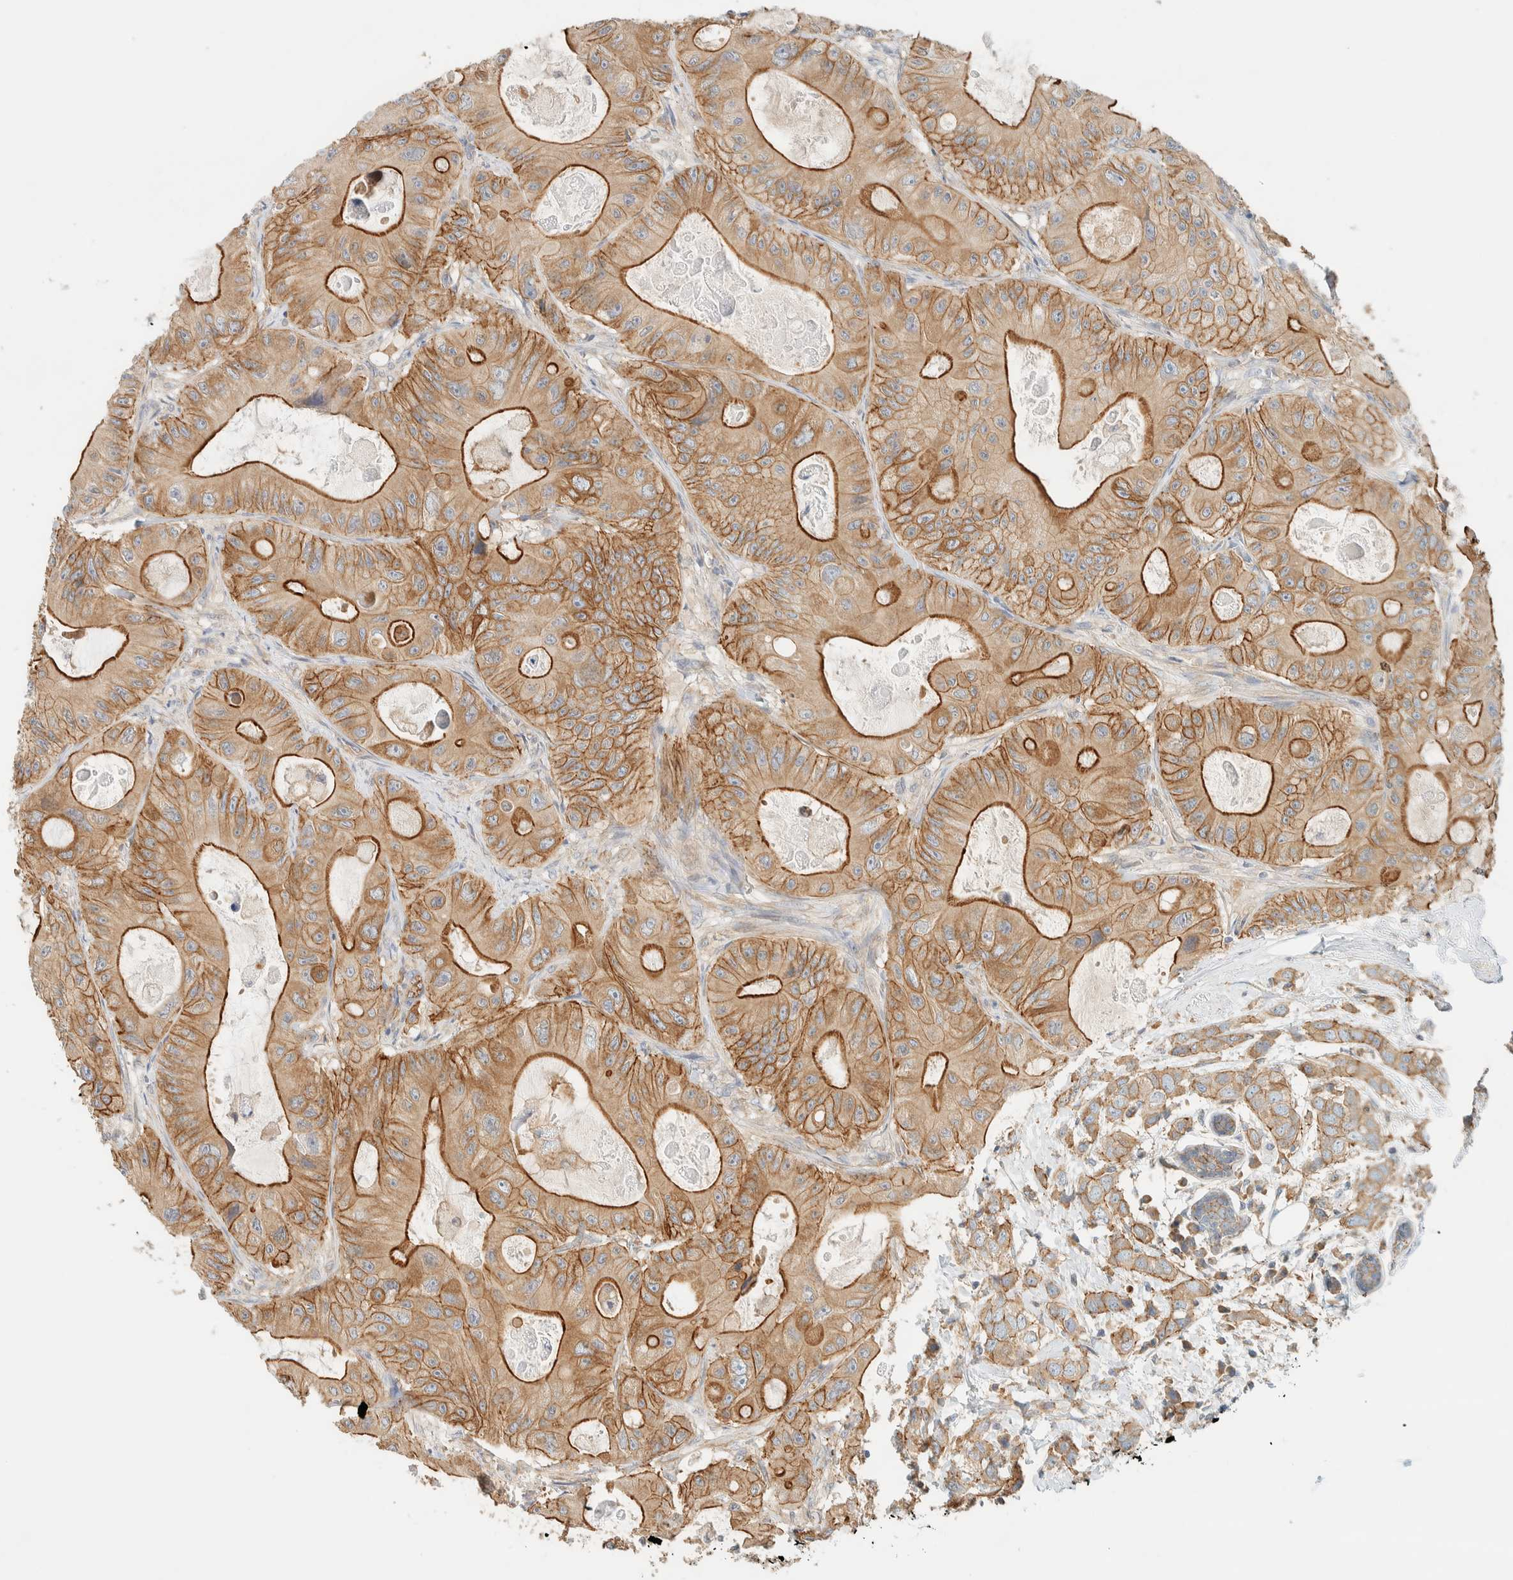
{"staining": {"intensity": "moderate", "quantity": ">75%", "location": "cytoplasmic/membranous"}, "tissue": "colorectal cancer", "cell_type": "Tumor cells", "image_type": "cancer", "snomed": [{"axis": "morphology", "description": "Adenocarcinoma, NOS"}, {"axis": "topography", "description": "Colon"}], "caption": "An image of human colorectal adenocarcinoma stained for a protein displays moderate cytoplasmic/membranous brown staining in tumor cells. Immunohistochemistry stains the protein of interest in brown and the nuclei are stained blue.", "gene": "LIMA1", "patient": {"sex": "female", "age": 46}}